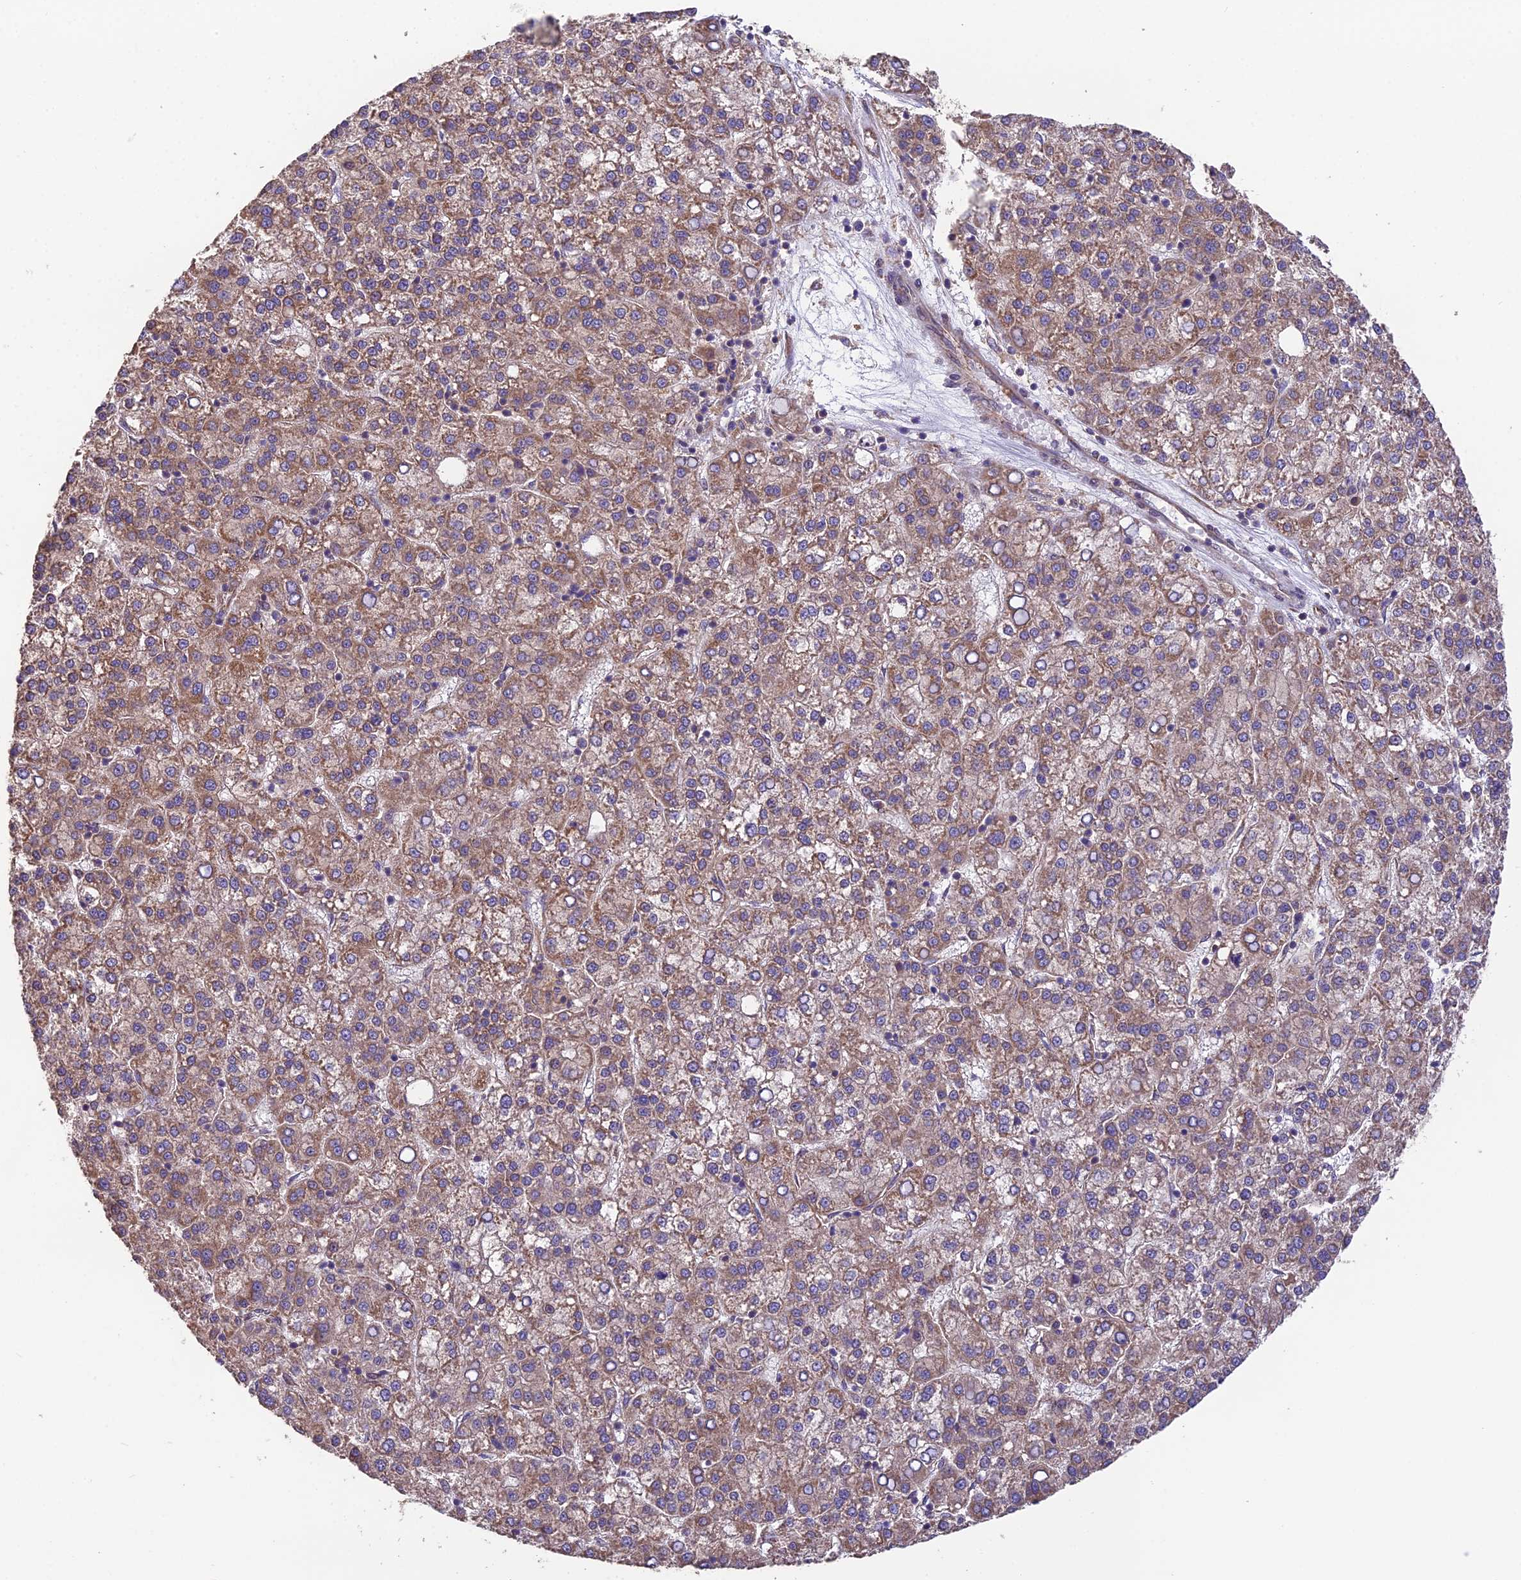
{"staining": {"intensity": "moderate", "quantity": ">75%", "location": "cytoplasmic/membranous"}, "tissue": "liver cancer", "cell_type": "Tumor cells", "image_type": "cancer", "snomed": [{"axis": "morphology", "description": "Carcinoma, Hepatocellular, NOS"}, {"axis": "topography", "description": "Liver"}], "caption": "This histopathology image shows liver cancer stained with immunohistochemistry (IHC) to label a protein in brown. The cytoplasmic/membranous of tumor cells show moderate positivity for the protein. Nuclei are counter-stained blue.", "gene": "BLOC1S4", "patient": {"sex": "female", "age": 58}}